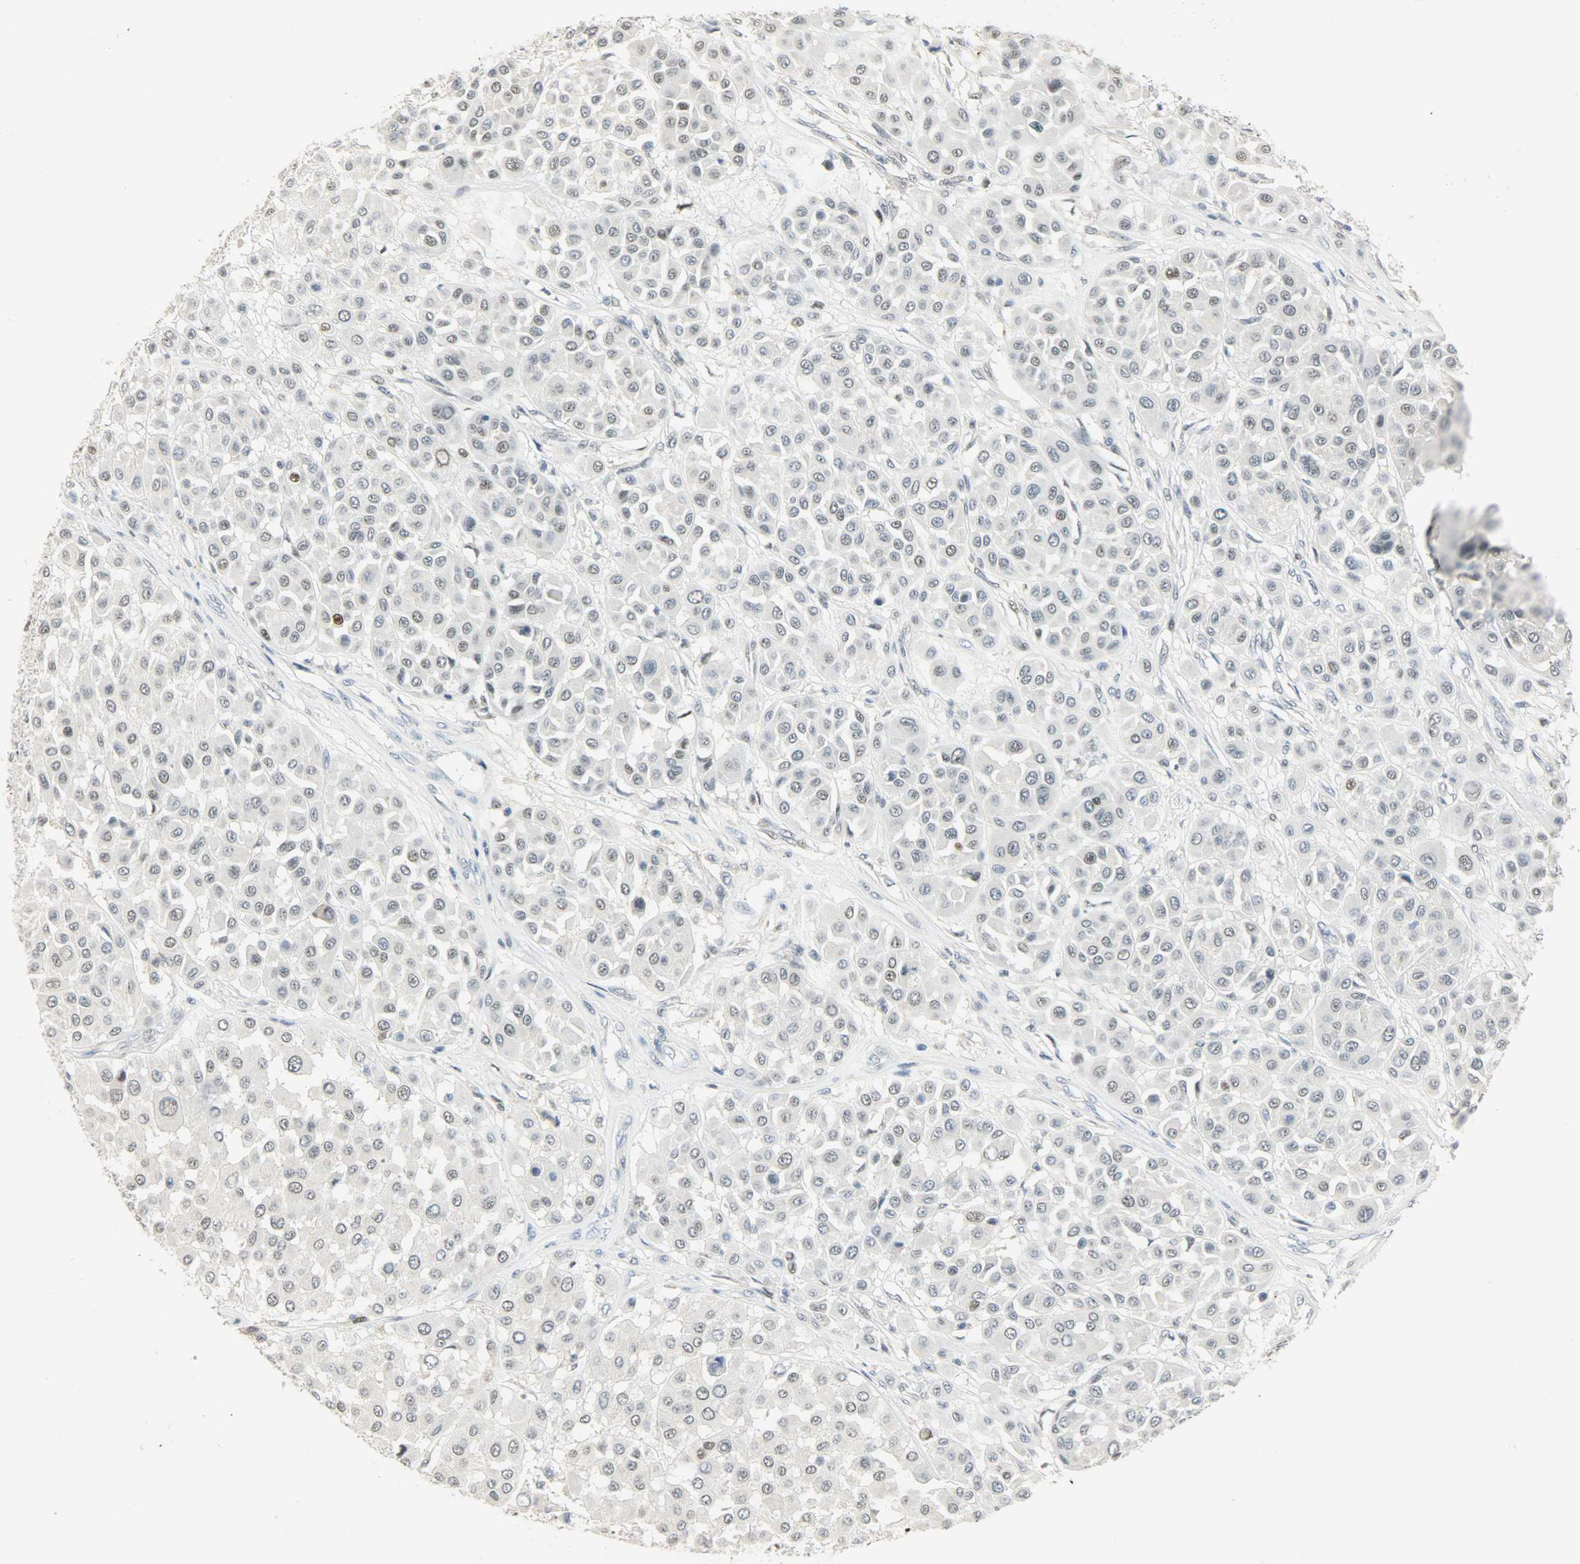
{"staining": {"intensity": "weak", "quantity": "<25%", "location": "nuclear"}, "tissue": "melanoma", "cell_type": "Tumor cells", "image_type": "cancer", "snomed": [{"axis": "morphology", "description": "Malignant melanoma, Metastatic site"}, {"axis": "topography", "description": "Soft tissue"}], "caption": "Malignant melanoma (metastatic site) was stained to show a protein in brown. There is no significant positivity in tumor cells. (DAB IHC, high magnification).", "gene": "PPARG", "patient": {"sex": "male", "age": 41}}